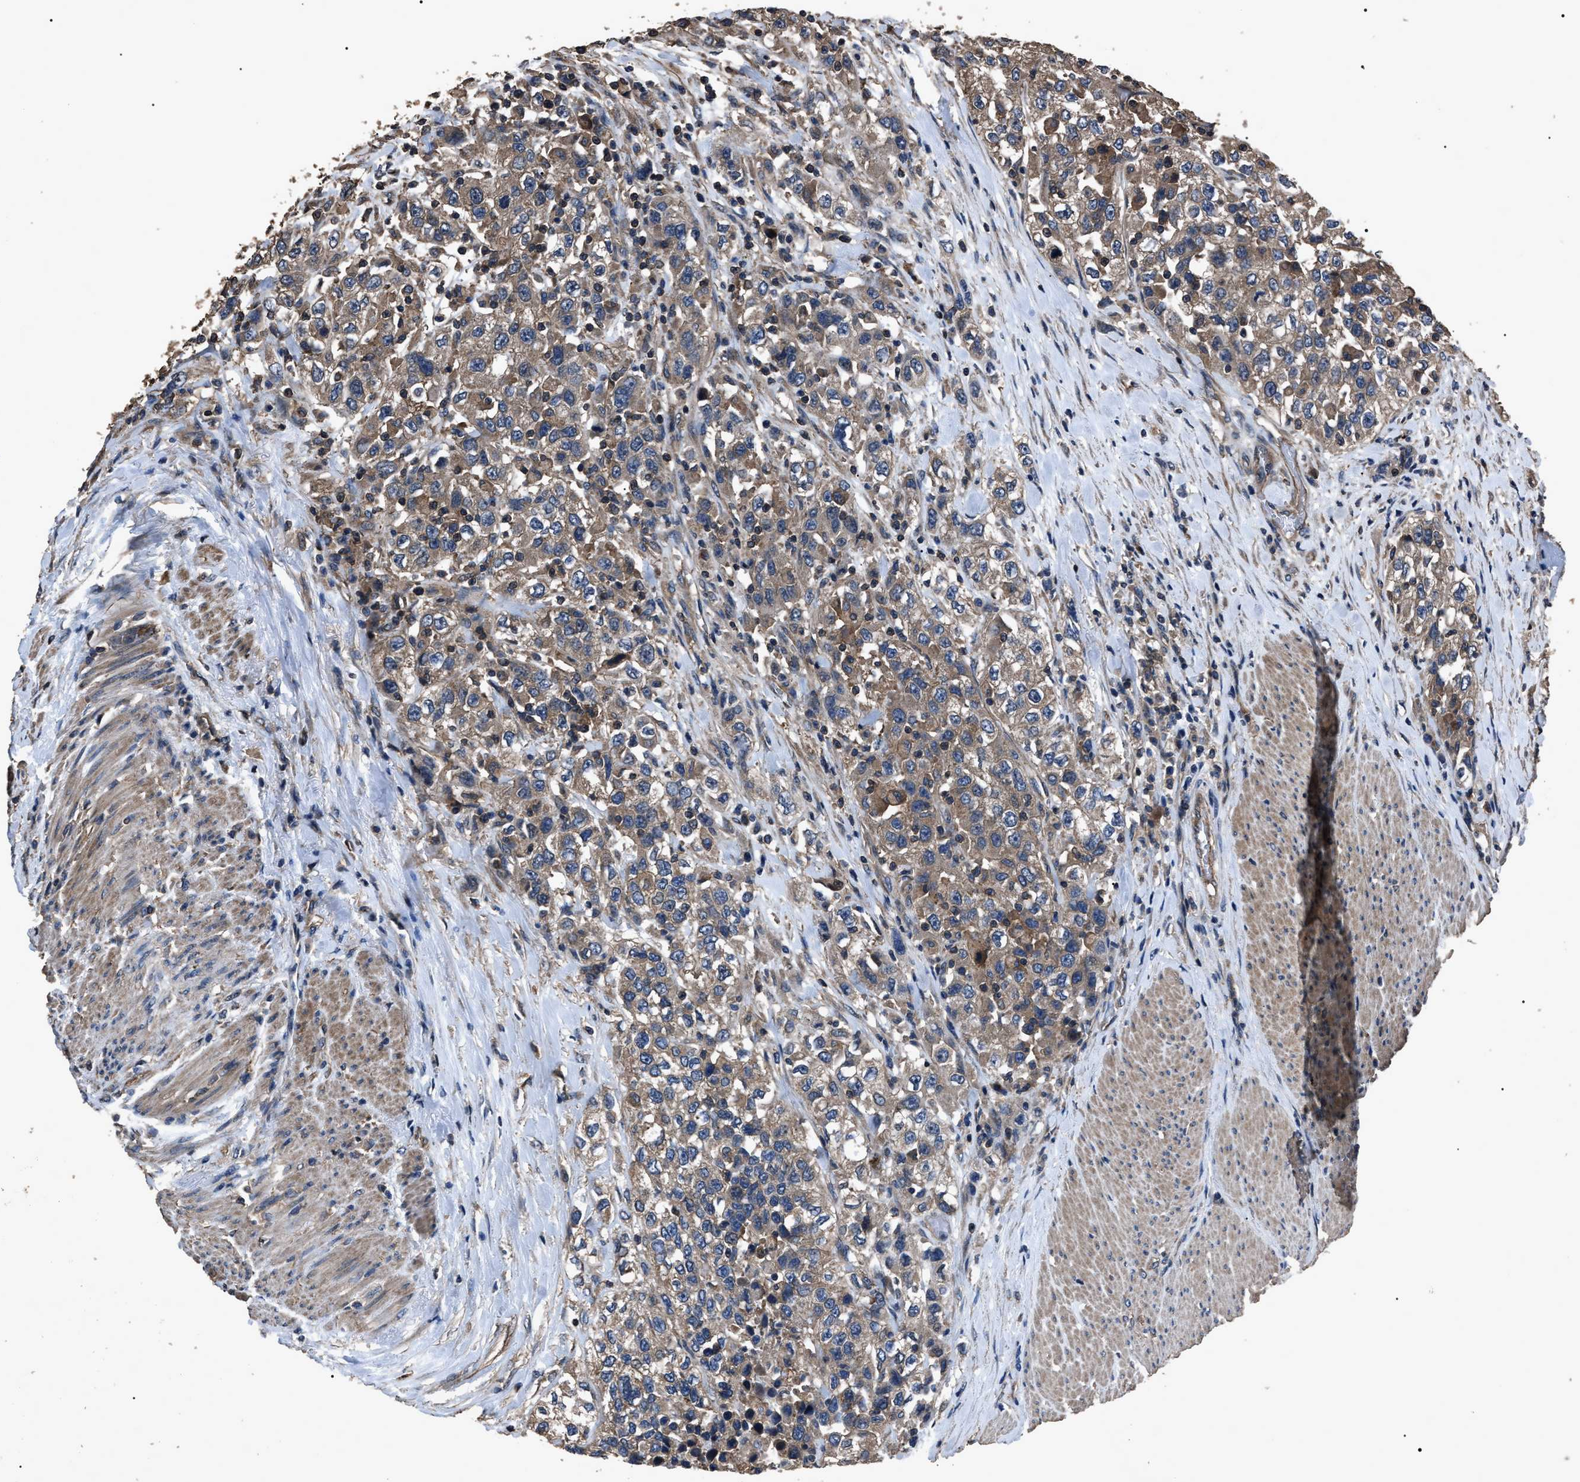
{"staining": {"intensity": "moderate", "quantity": ">75%", "location": "cytoplasmic/membranous"}, "tissue": "urothelial cancer", "cell_type": "Tumor cells", "image_type": "cancer", "snomed": [{"axis": "morphology", "description": "Urothelial carcinoma, High grade"}, {"axis": "topography", "description": "Urinary bladder"}], "caption": "A medium amount of moderate cytoplasmic/membranous positivity is seen in approximately >75% of tumor cells in urothelial carcinoma (high-grade) tissue. (DAB IHC with brightfield microscopy, high magnification).", "gene": "RNF216", "patient": {"sex": "female", "age": 80}}